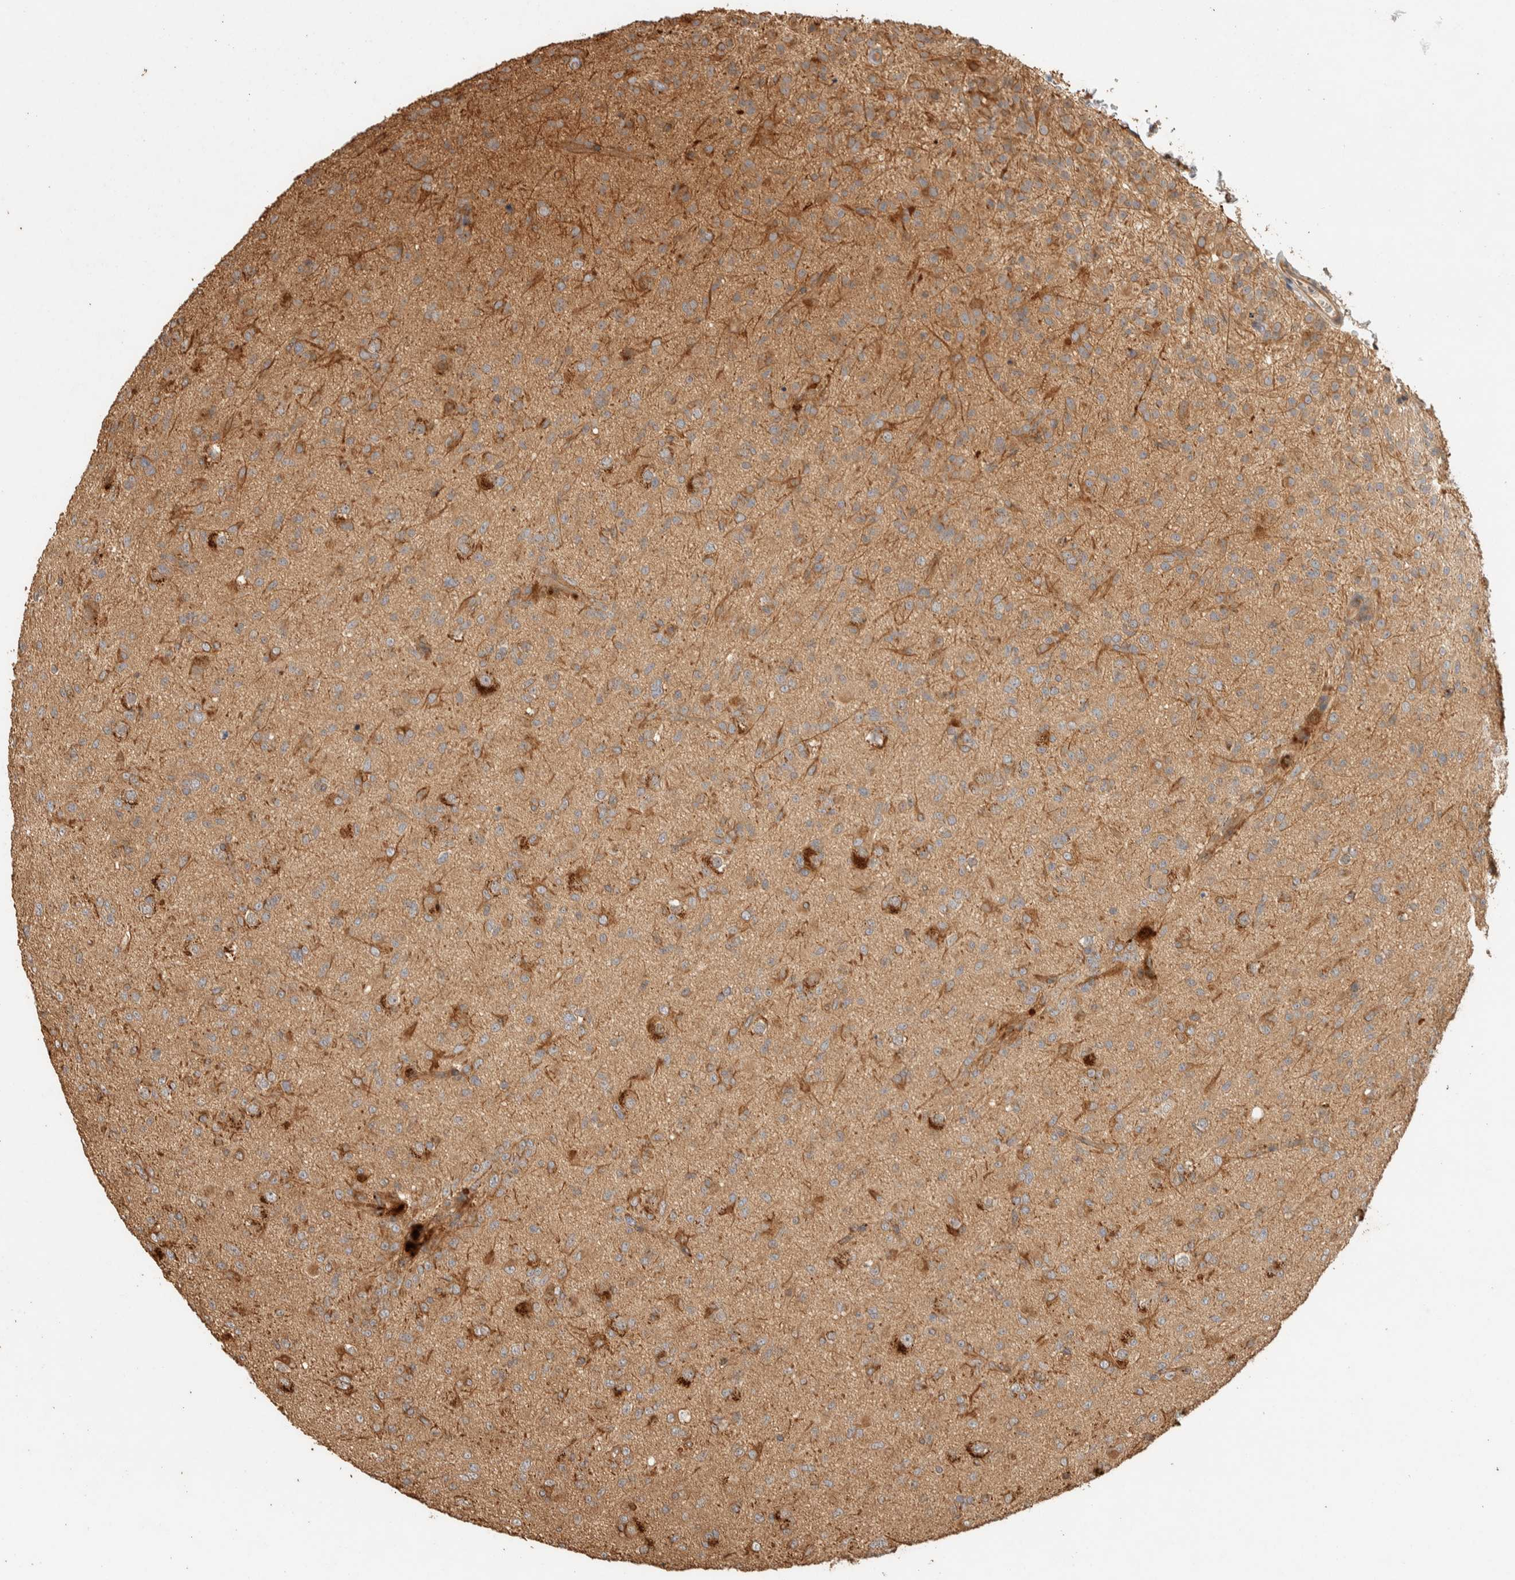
{"staining": {"intensity": "moderate", "quantity": "25%-75%", "location": "cytoplasmic/membranous"}, "tissue": "glioma", "cell_type": "Tumor cells", "image_type": "cancer", "snomed": [{"axis": "morphology", "description": "Glioma, malignant, Low grade"}, {"axis": "topography", "description": "Brain"}], "caption": "There is medium levels of moderate cytoplasmic/membranous staining in tumor cells of malignant low-grade glioma, as demonstrated by immunohistochemical staining (brown color).", "gene": "EXOC7", "patient": {"sex": "male", "age": 65}}